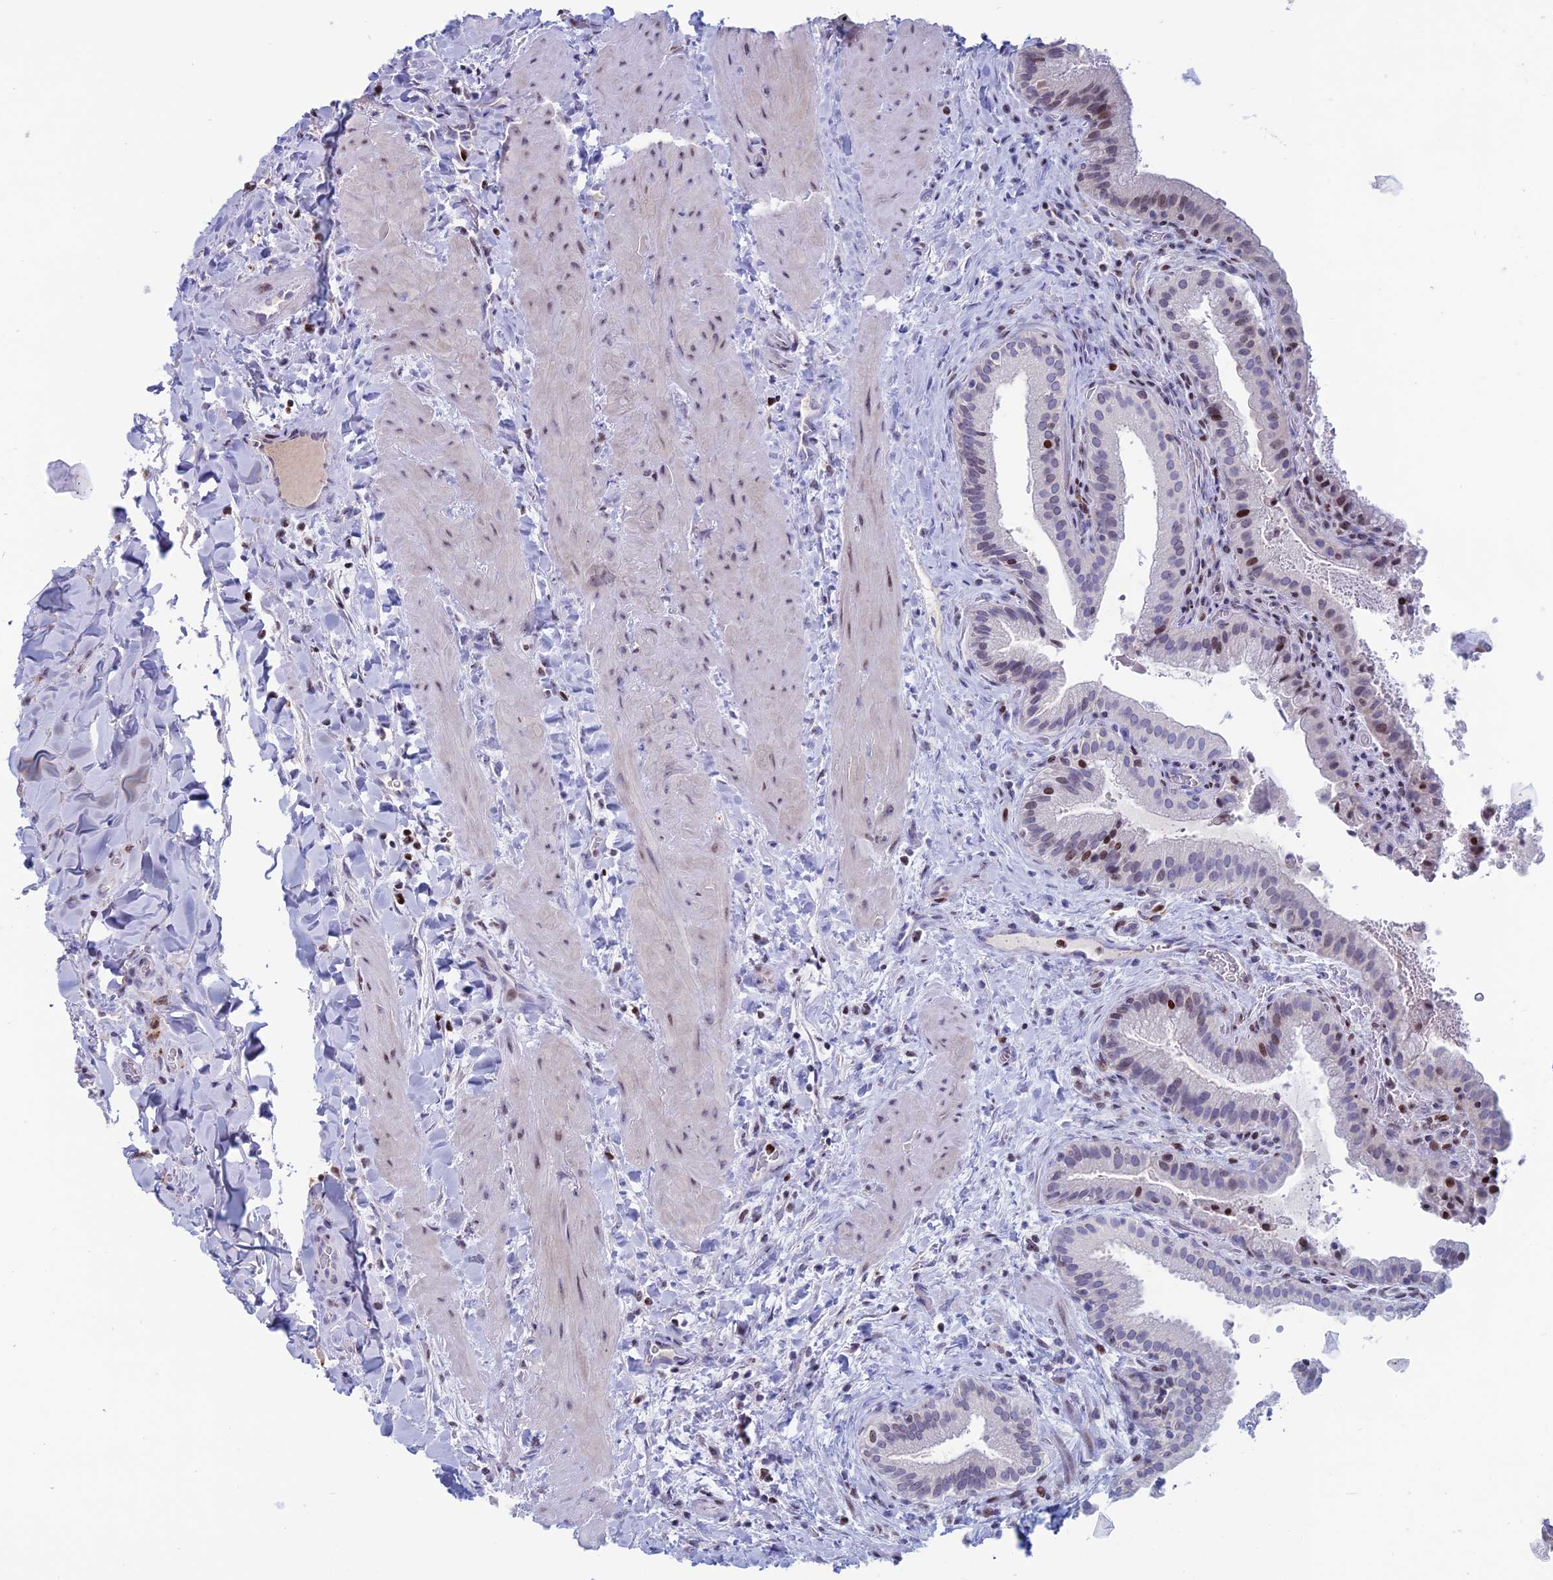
{"staining": {"intensity": "moderate", "quantity": "<25%", "location": "nuclear"}, "tissue": "gallbladder", "cell_type": "Glandular cells", "image_type": "normal", "snomed": [{"axis": "morphology", "description": "Normal tissue, NOS"}, {"axis": "topography", "description": "Gallbladder"}], "caption": "A brown stain highlights moderate nuclear staining of a protein in glandular cells of normal human gallbladder.", "gene": "CERS6", "patient": {"sex": "male", "age": 24}}